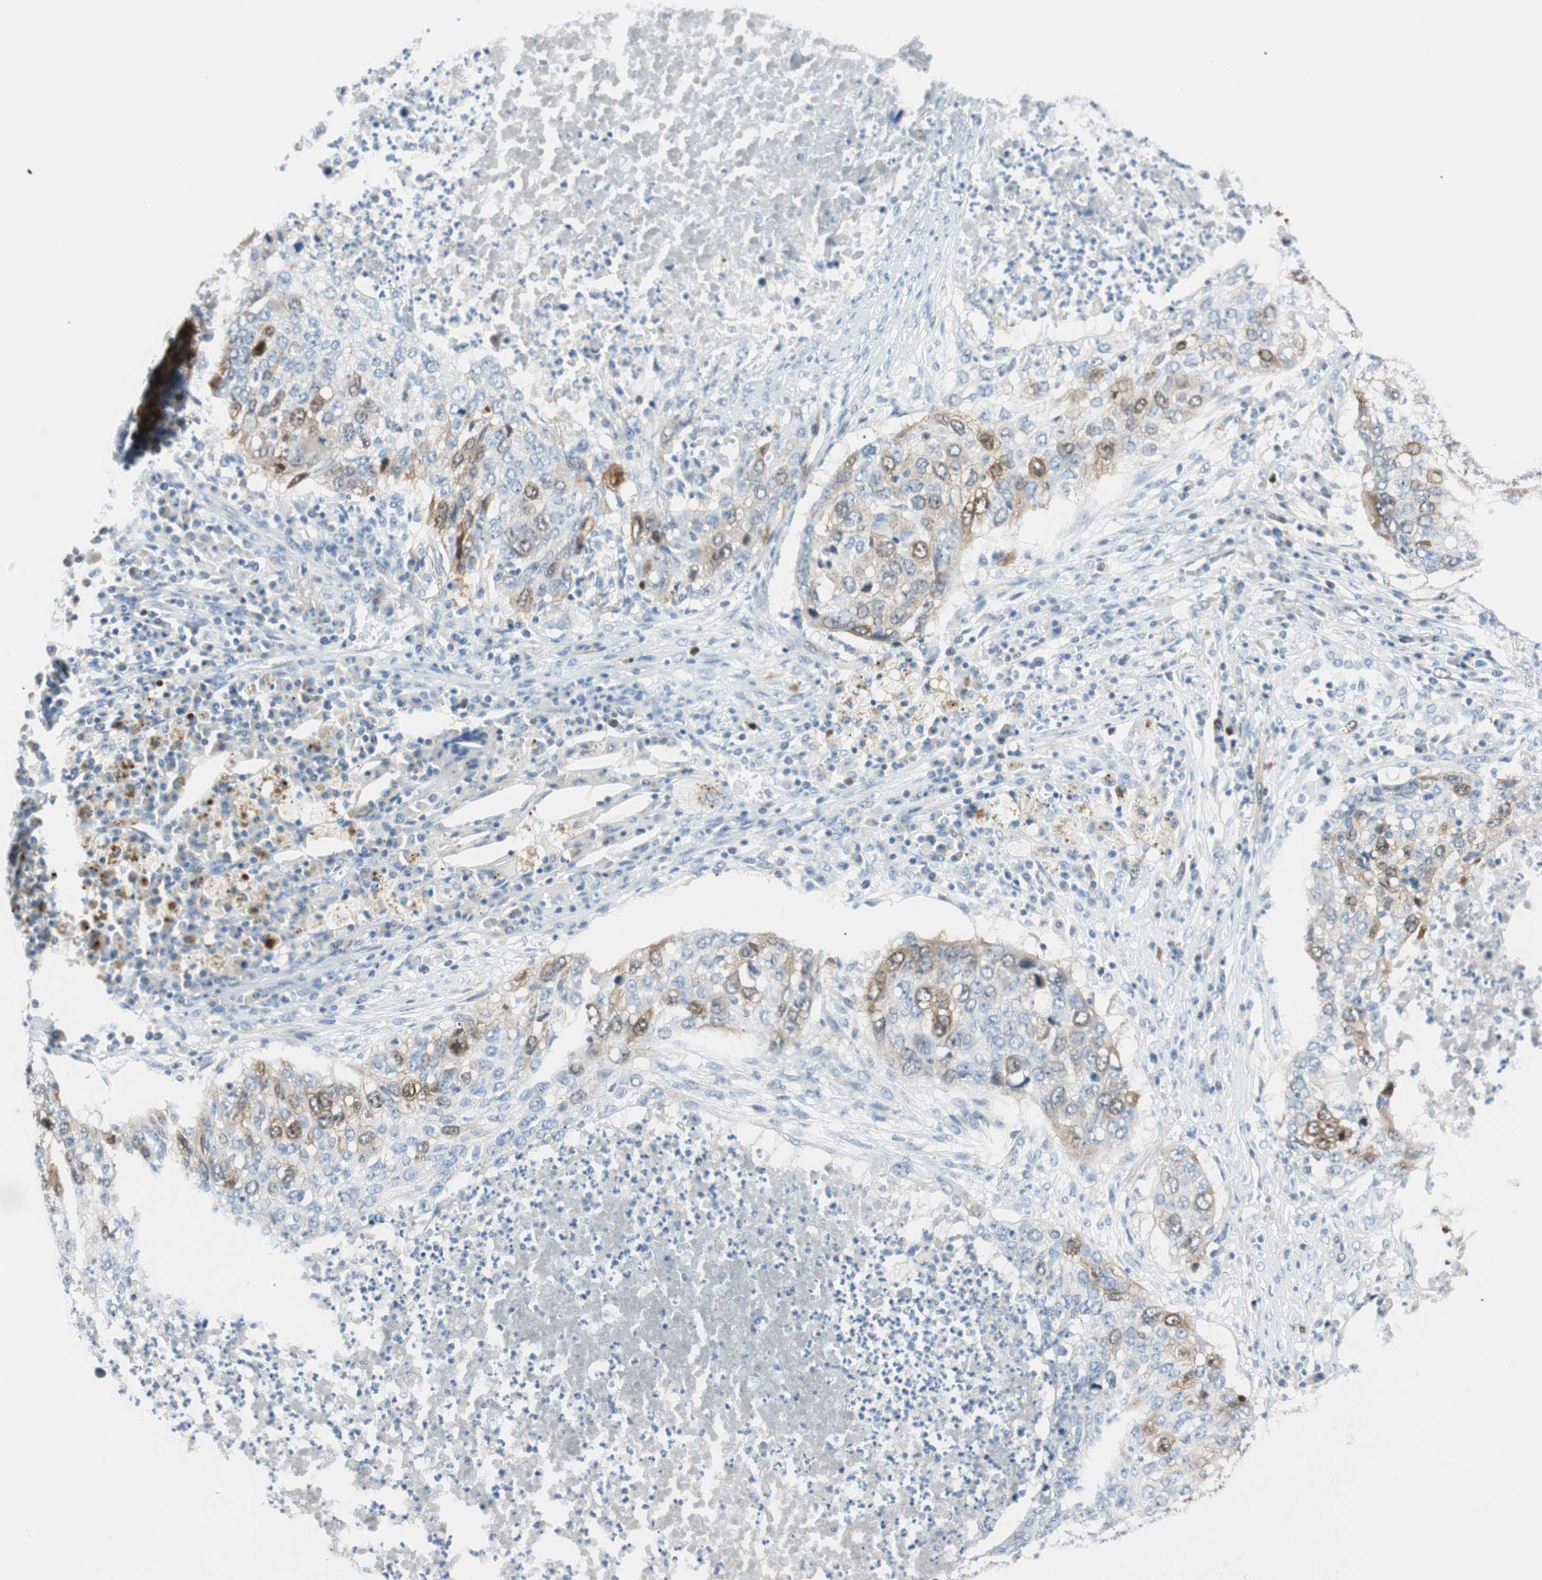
{"staining": {"intensity": "weak", "quantity": "<25%", "location": "cytoplasmic/membranous,nuclear"}, "tissue": "lung cancer", "cell_type": "Tumor cells", "image_type": "cancer", "snomed": [{"axis": "morphology", "description": "Squamous cell carcinoma, NOS"}, {"axis": "topography", "description": "Lung"}], "caption": "Tumor cells show no significant protein staining in lung squamous cell carcinoma. The staining was performed using DAB to visualize the protein expression in brown, while the nuclei were stained in blue with hematoxylin (Magnification: 20x).", "gene": "PTTG1", "patient": {"sex": "female", "age": 63}}